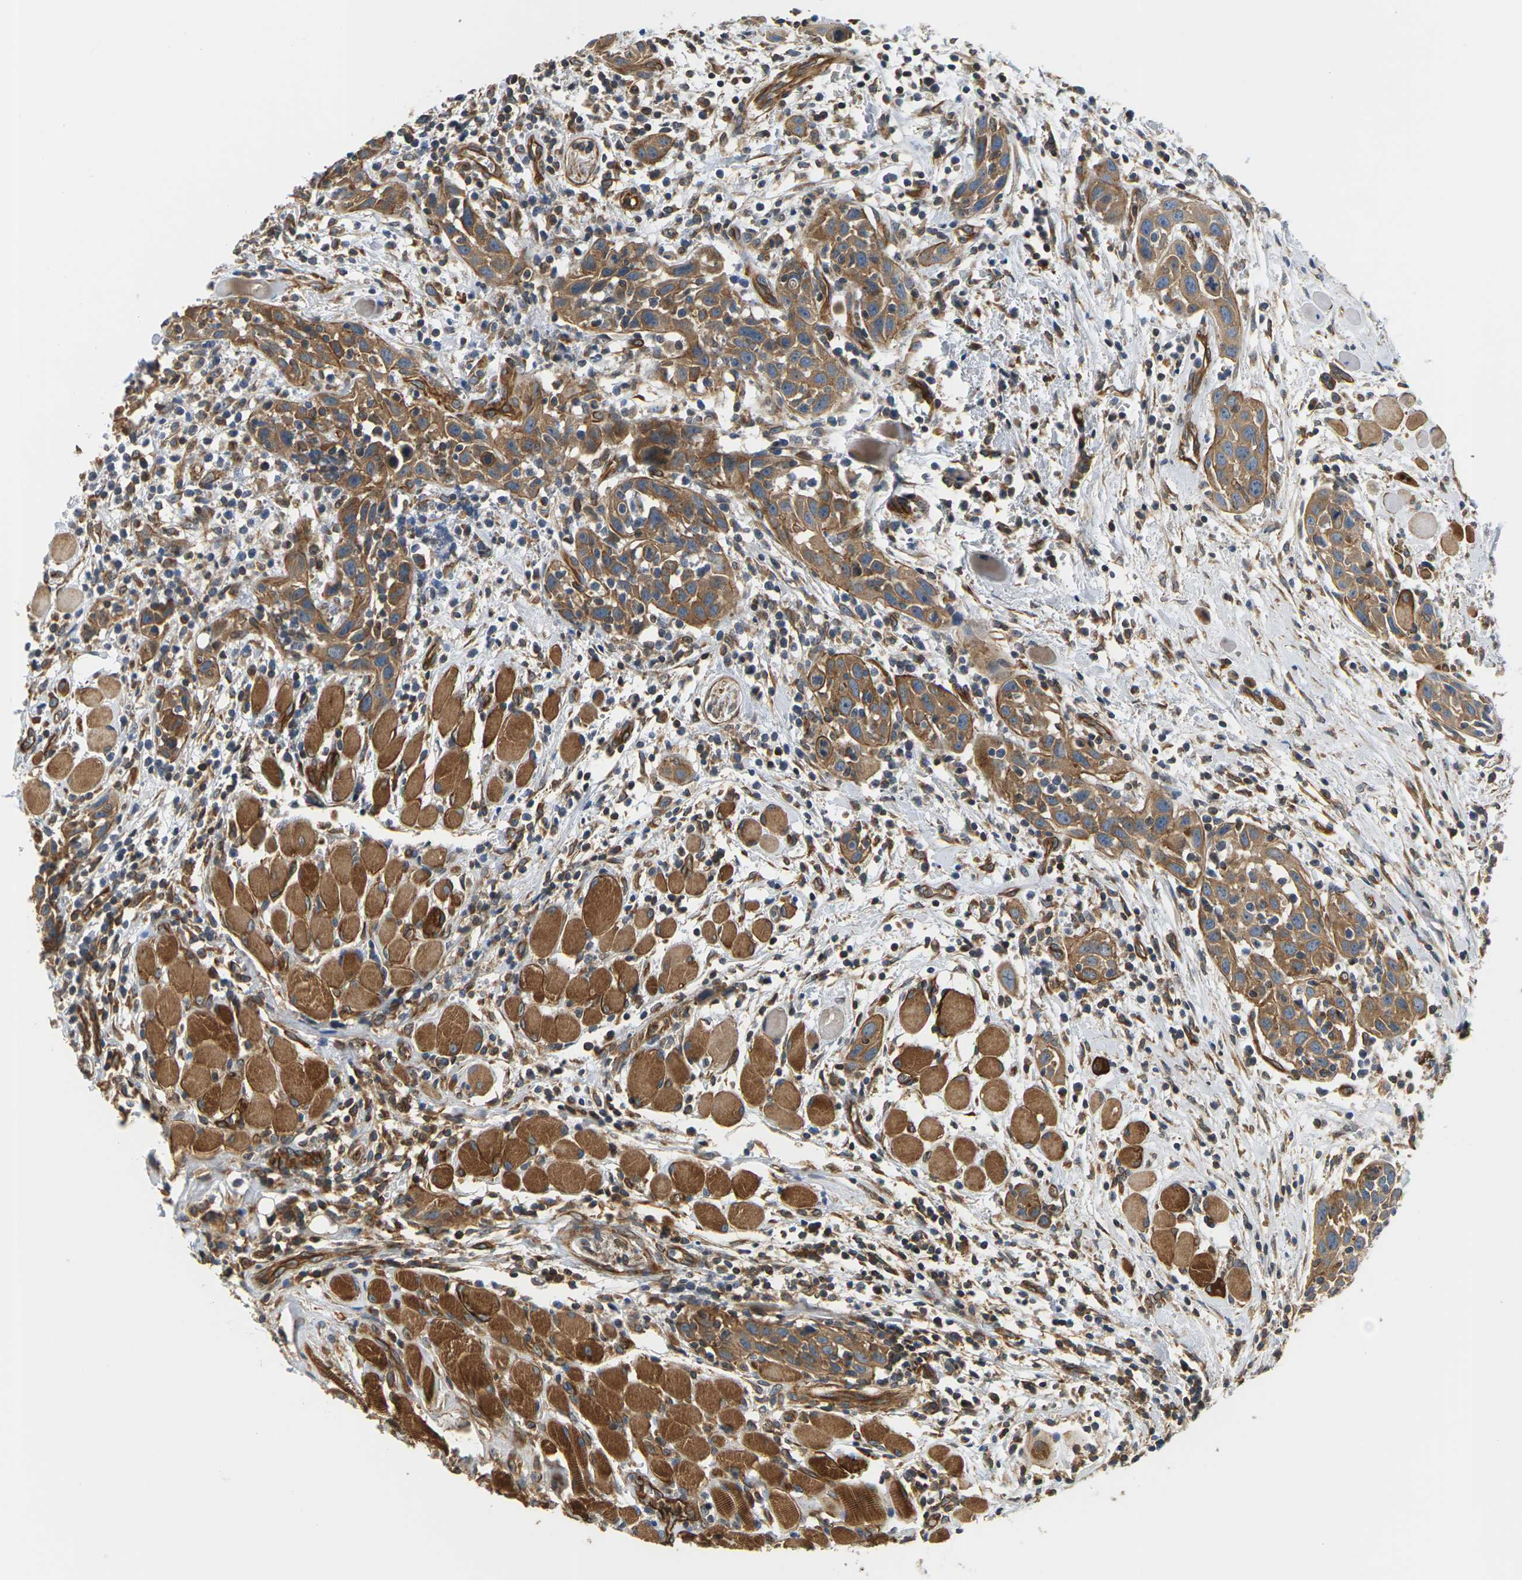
{"staining": {"intensity": "moderate", "quantity": ">75%", "location": "cytoplasmic/membranous"}, "tissue": "head and neck cancer", "cell_type": "Tumor cells", "image_type": "cancer", "snomed": [{"axis": "morphology", "description": "Squamous cell carcinoma, NOS"}, {"axis": "topography", "description": "Oral tissue"}, {"axis": "topography", "description": "Head-Neck"}], "caption": "This histopathology image demonstrates immunohistochemistry staining of head and neck cancer, with medium moderate cytoplasmic/membranous expression in about >75% of tumor cells.", "gene": "PCDHB4", "patient": {"sex": "female", "age": 50}}